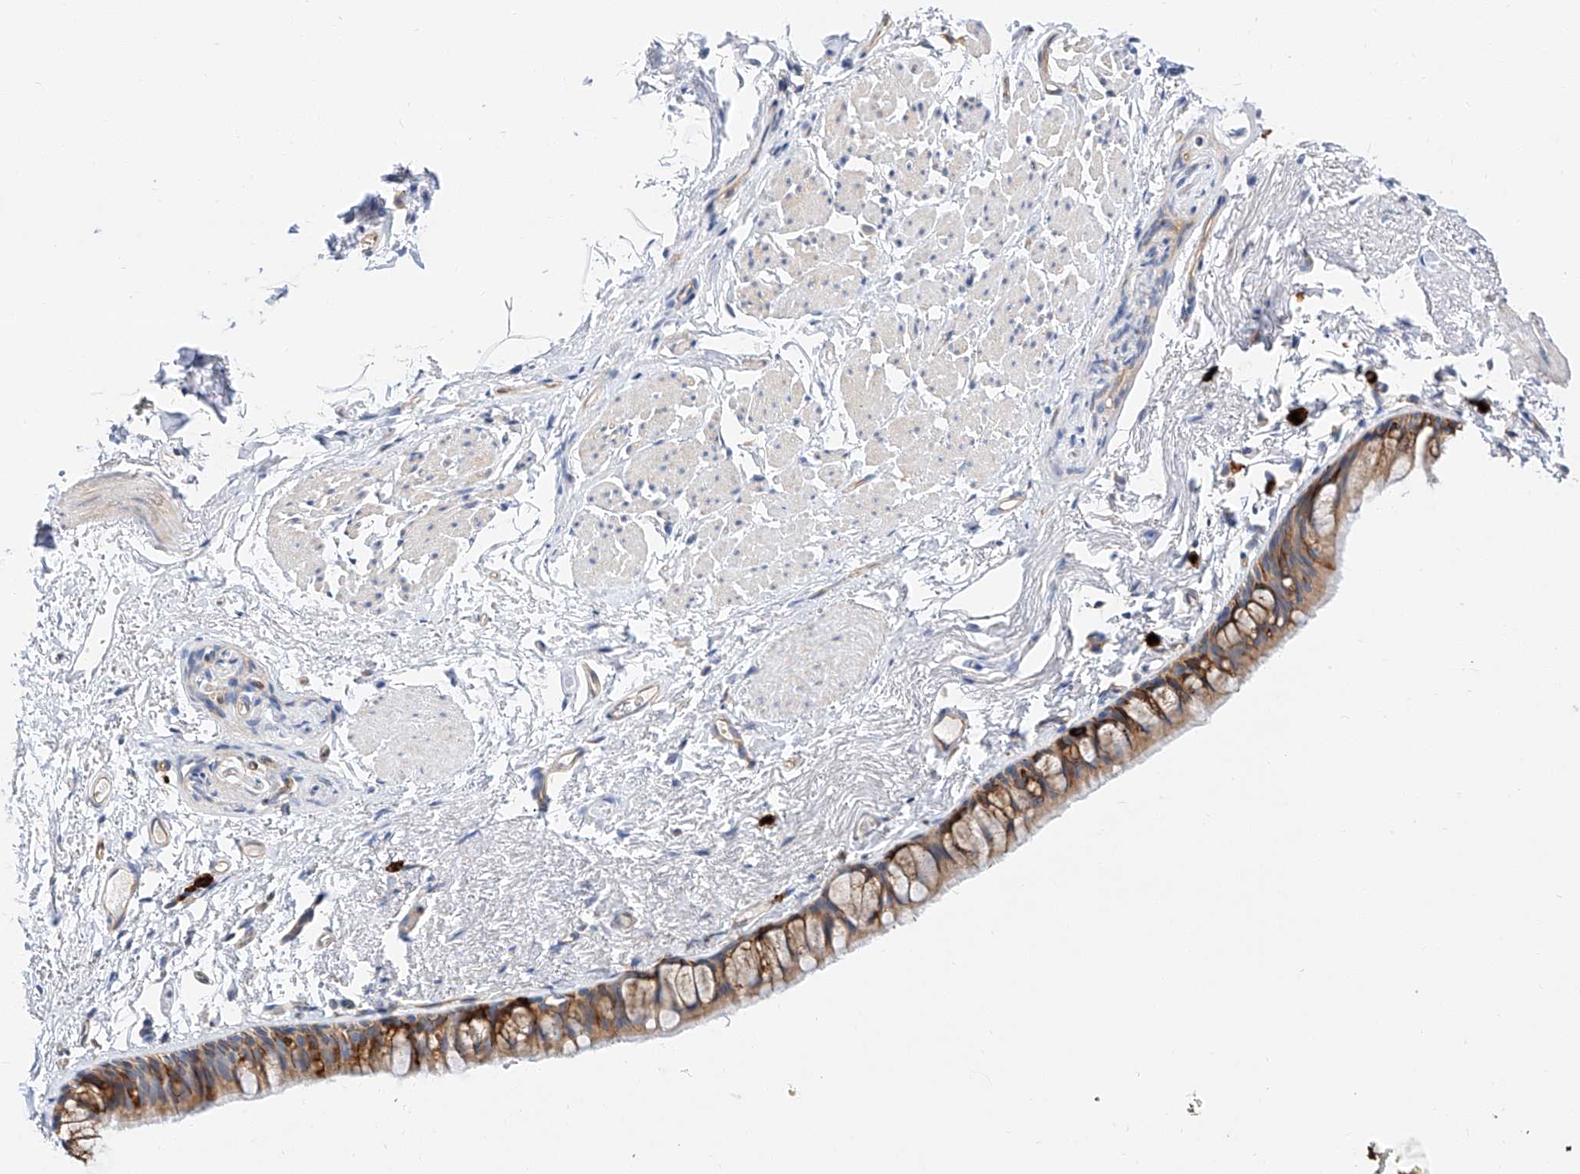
{"staining": {"intensity": "moderate", "quantity": ">75%", "location": "cytoplasmic/membranous"}, "tissue": "bronchus", "cell_type": "Respiratory epithelial cells", "image_type": "normal", "snomed": [{"axis": "morphology", "description": "Normal tissue, NOS"}, {"axis": "topography", "description": "Cartilage tissue"}, {"axis": "topography", "description": "Bronchus"}], "caption": "The micrograph exhibits immunohistochemical staining of unremarkable bronchus. There is moderate cytoplasmic/membranous expression is identified in about >75% of respiratory epithelial cells.", "gene": "GLMN", "patient": {"sex": "female", "age": 73}}